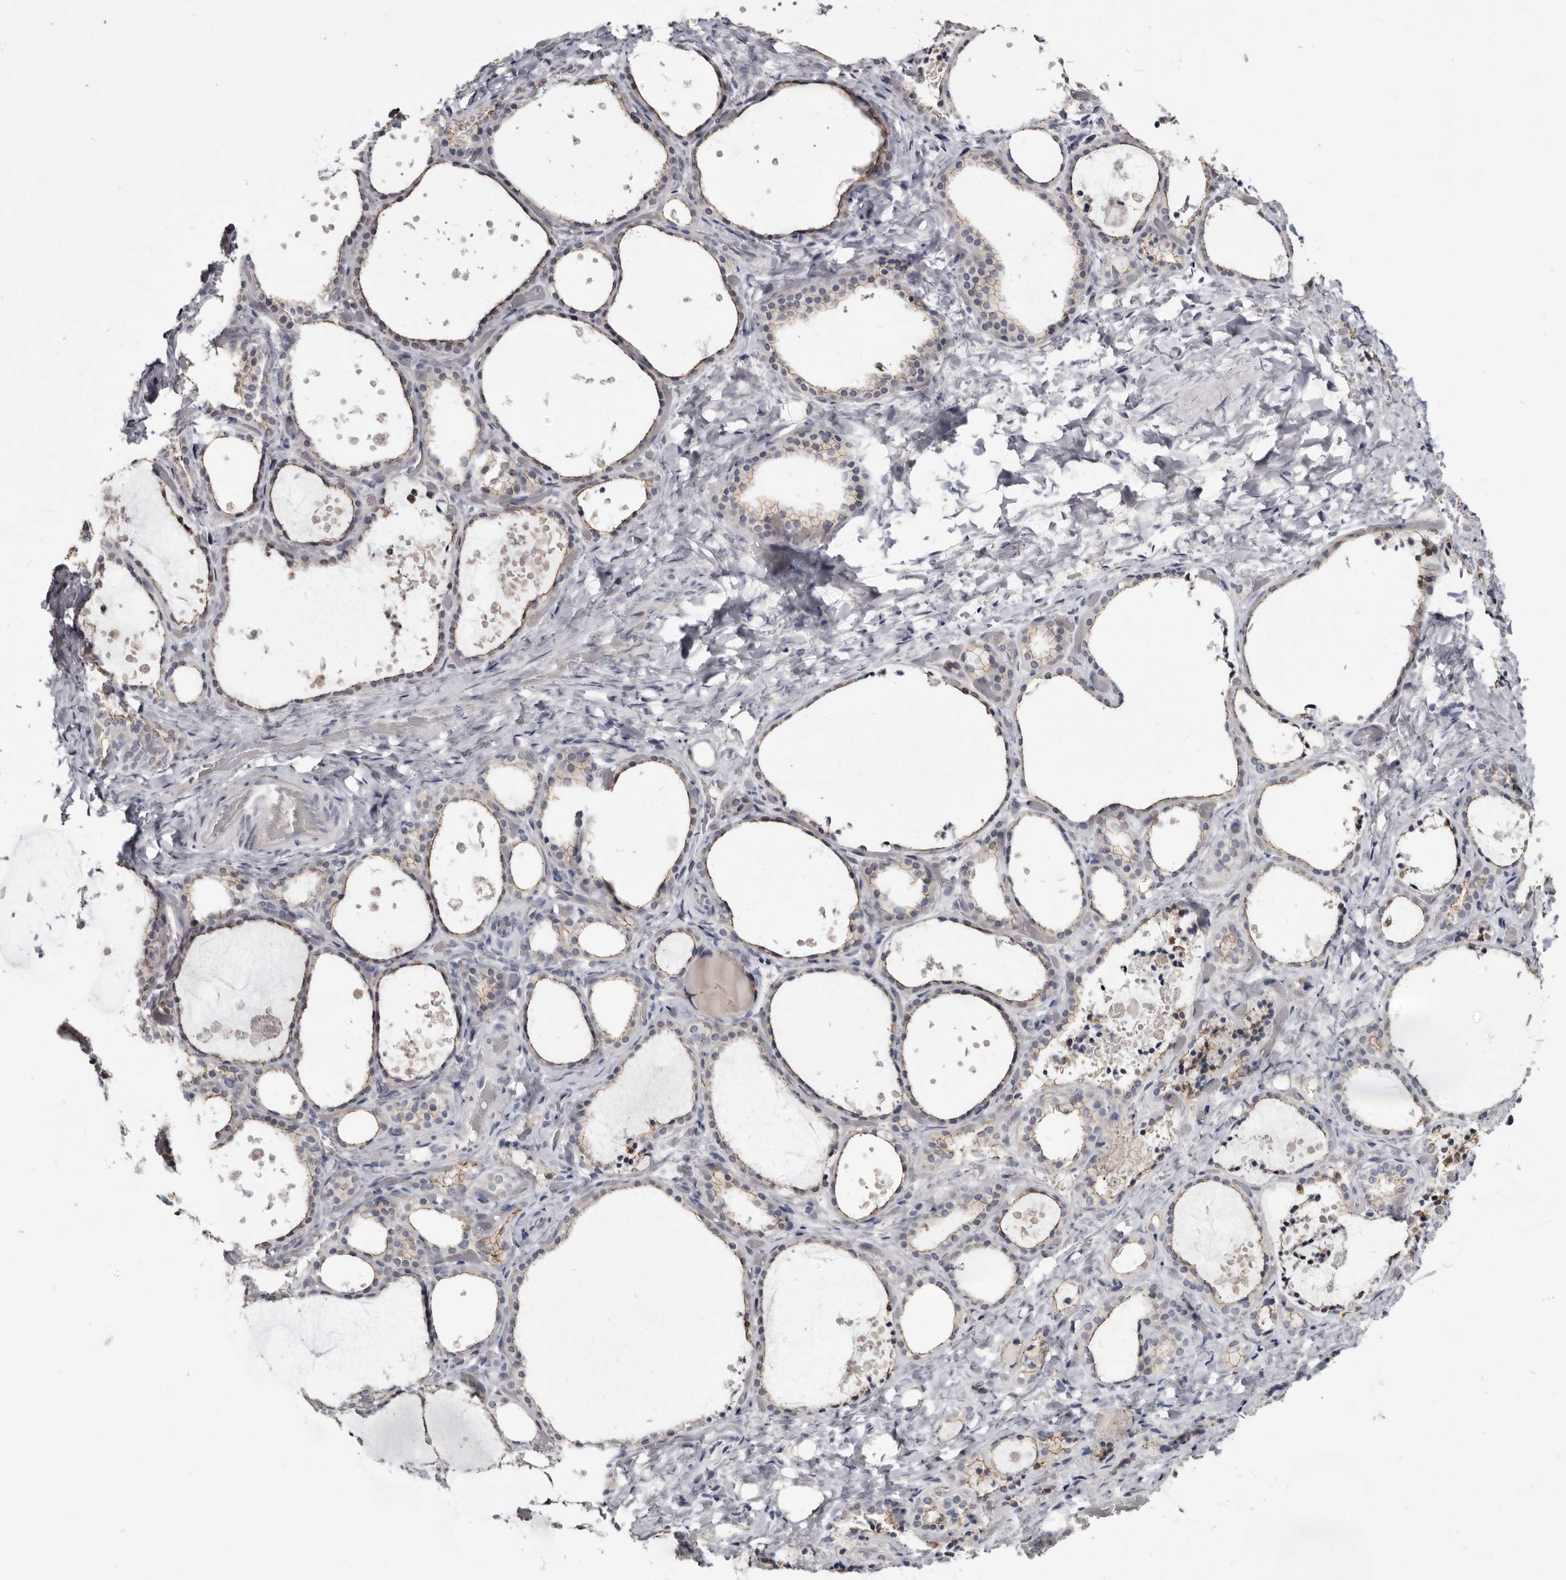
{"staining": {"intensity": "moderate", "quantity": ">75%", "location": "cytoplasmic/membranous"}, "tissue": "thyroid gland", "cell_type": "Glandular cells", "image_type": "normal", "snomed": [{"axis": "morphology", "description": "Normal tissue, NOS"}, {"axis": "topography", "description": "Thyroid gland"}], "caption": "A micrograph showing moderate cytoplasmic/membranous positivity in approximately >75% of glandular cells in normal thyroid gland, as visualized by brown immunohistochemical staining.", "gene": "CGN", "patient": {"sex": "female", "age": 44}}